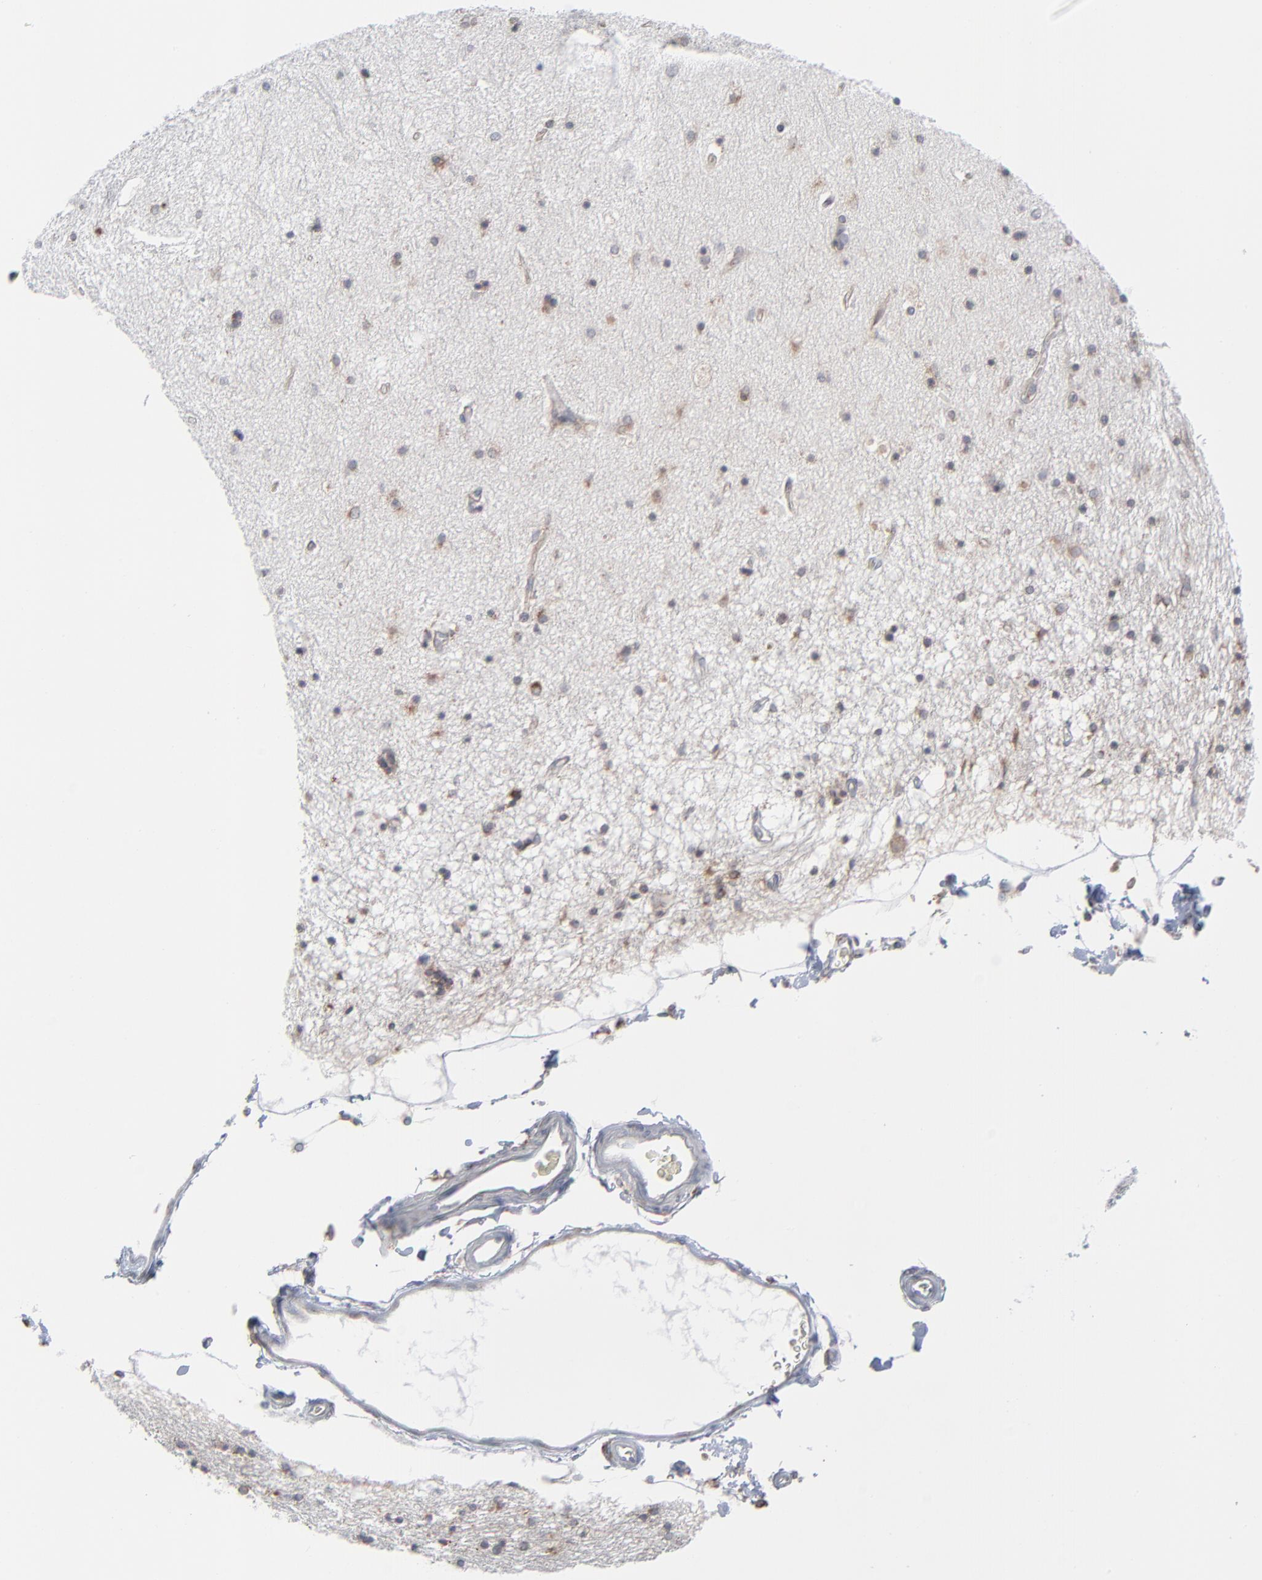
{"staining": {"intensity": "weak", "quantity": "25%-75%", "location": "cytoplasmic/membranous"}, "tissue": "hippocampus", "cell_type": "Glial cells", "image_type": "normal", "snomed": [{"axis": "morphology", "description": "Normal tissue, NOS"}, {"axis": "topography", "description": "Hippocampus"}], "caption": "DAB (3,3'-diaminobenzidine) immunohistochemical staining of benign human hippocampus reveals weak cytoplasmic/membranous protein expression in approximately 25%-75% of glial cells.", "gene": "KDSR", "patient": {"sex": "female", "age": 54}}